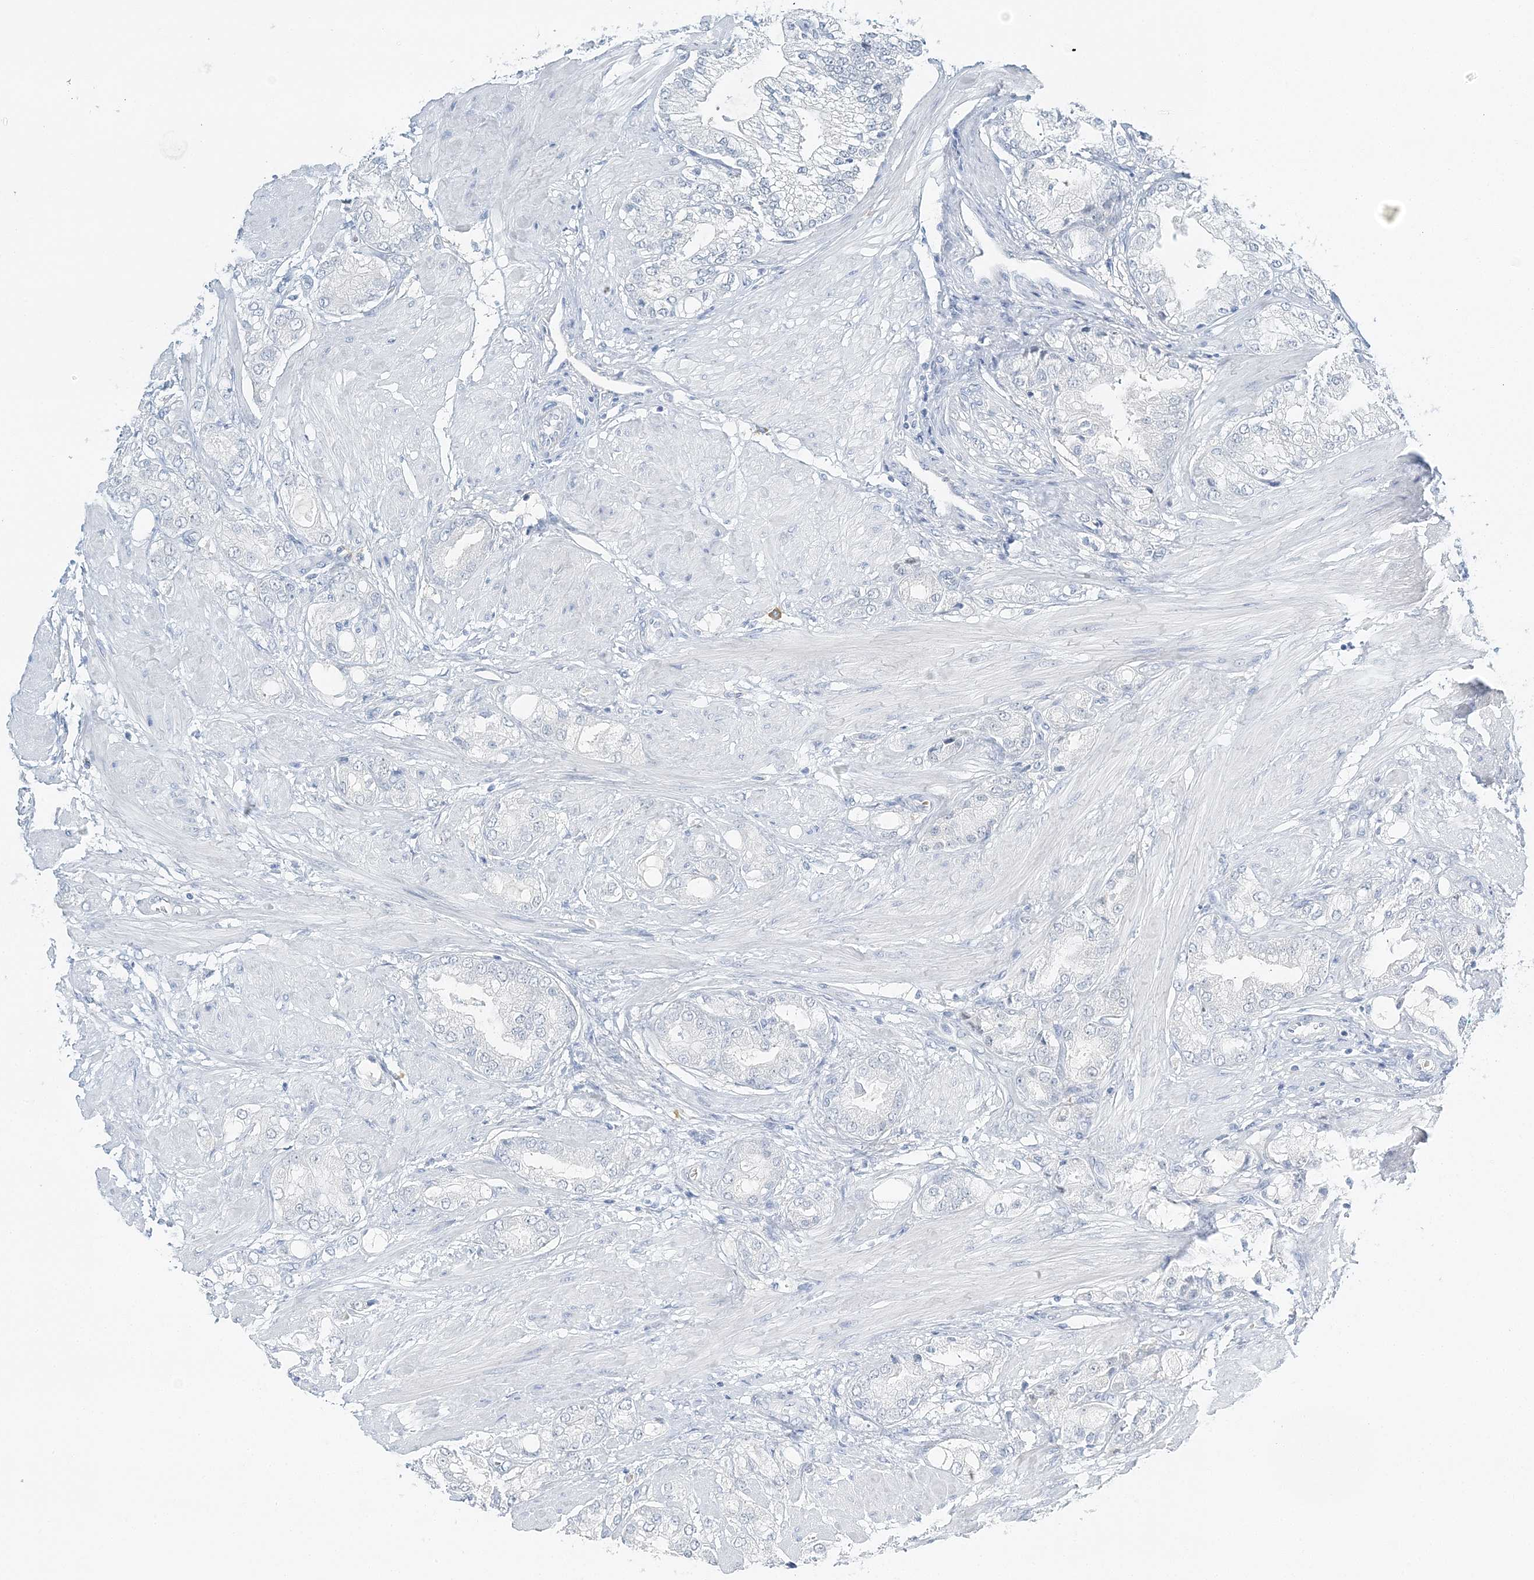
{"staining": {"intensity": "negative", "quantity": "none", "location": "none"}, "tissue": "prostate cancer", "cell_type": "Tumor cells", "image_type": "cancer", "snomed": [{"axis": "morphology", "description": "Adenocarcinoma, High grade"}, {"axis": "topography", "description": "Prostate"}], "caption": "Immunohistochemical staining of human adenocarcinoma (high-grade) (prostate) reveals no significant expression in tumor cells.", "gene": "VILL", "patient": {"sex": "male", "age": 50}}